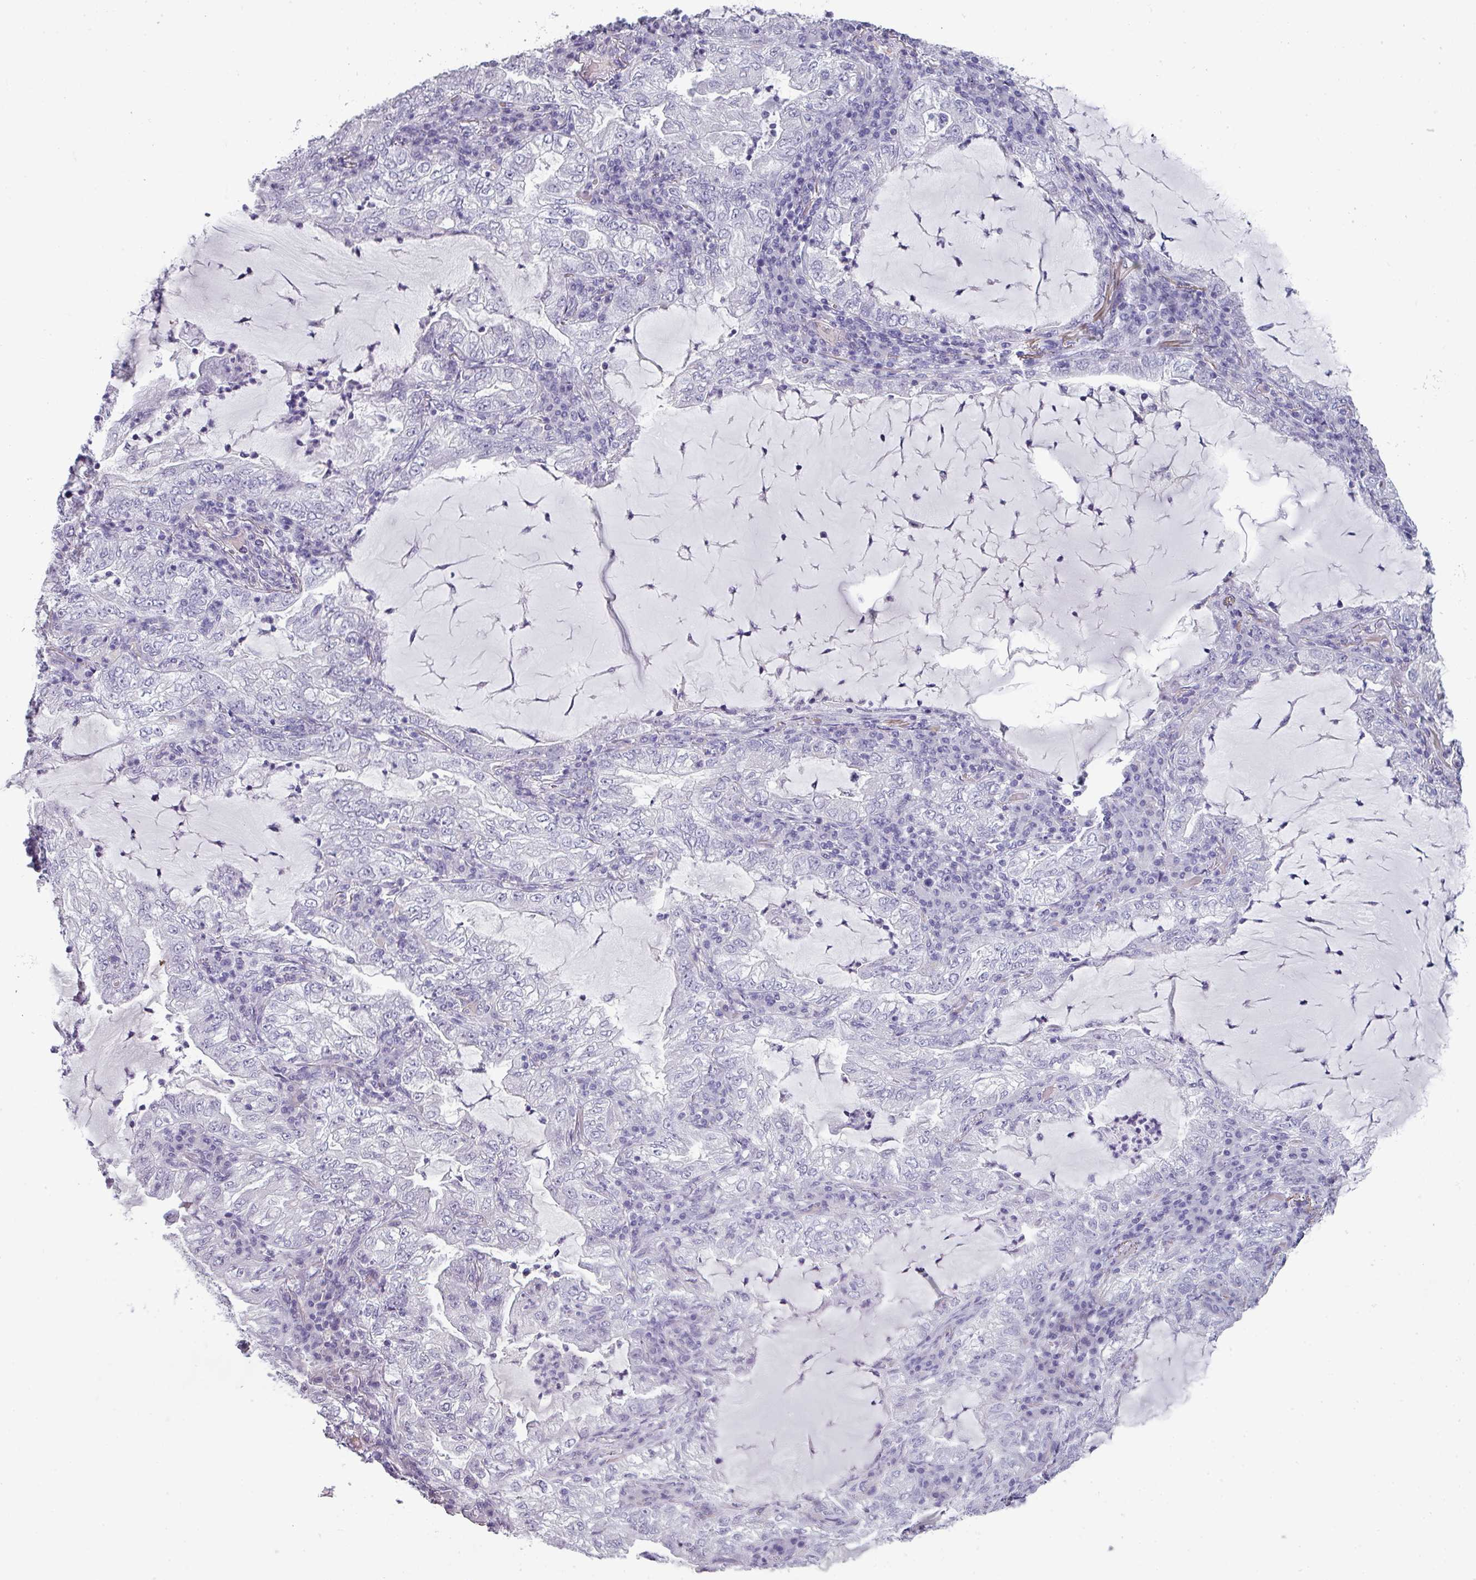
{"staining": {"intensity": "negative", "quantity": "none", "location": "none"}, "tissue": "lung cancer", "cell_type": "Tumor cells", "image_type": "cancer", "snomed": [{"axis": "morphology", "description": "Adenocarcinoma, NOS"}, {"axis": "topography", "description": "Lung"}], "caption": "High power microscopy micrograph of an IHC micrograph of lung adenocarcinoma, revealing no significant expression in tumor cells.", "gene": "AREL1", "patient": {"sex": "female", "age": 73}}